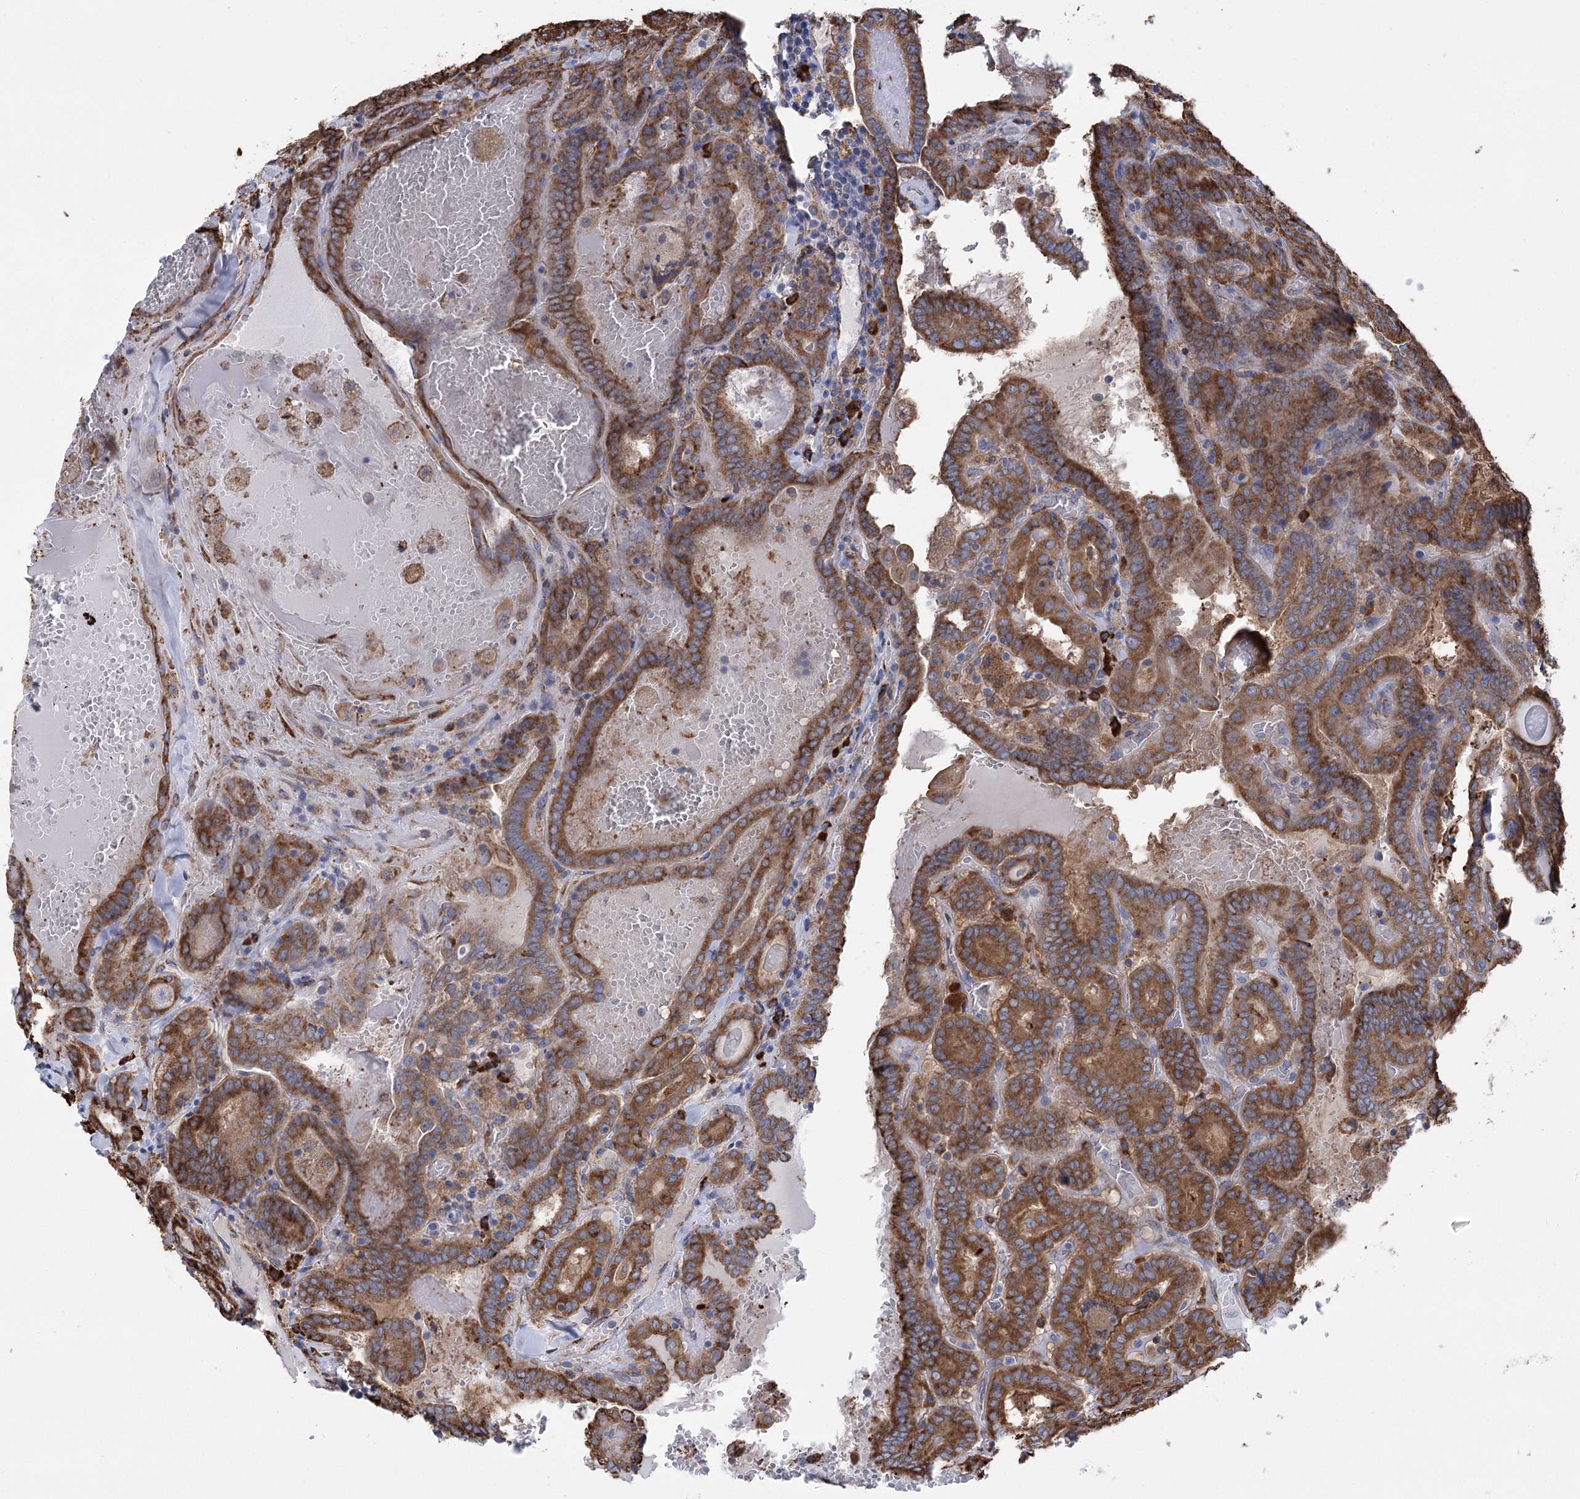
{"staining": {"intensity": "strong", "quantity": ">75%", "location": "cytoplasmic/membranous"}, "tissue": "thyroid cancer", "cell_type": "Tumor cells", "image_type": "cancer", "snomed": [{"axis": "morphology", "description": "Papillary adenocarcinoma, NOS"}, {"axis": "topography", "description": "Thyroid gland"}], "caption": "Human thyroid papillary adenocarcinoma stained for a protein (brown) reveals strong cytoplasmic/membranous positive positivity in about >75% of tumor cells.", "gene": "METTL24", "patient": {"sex": "female", "age": 72}}